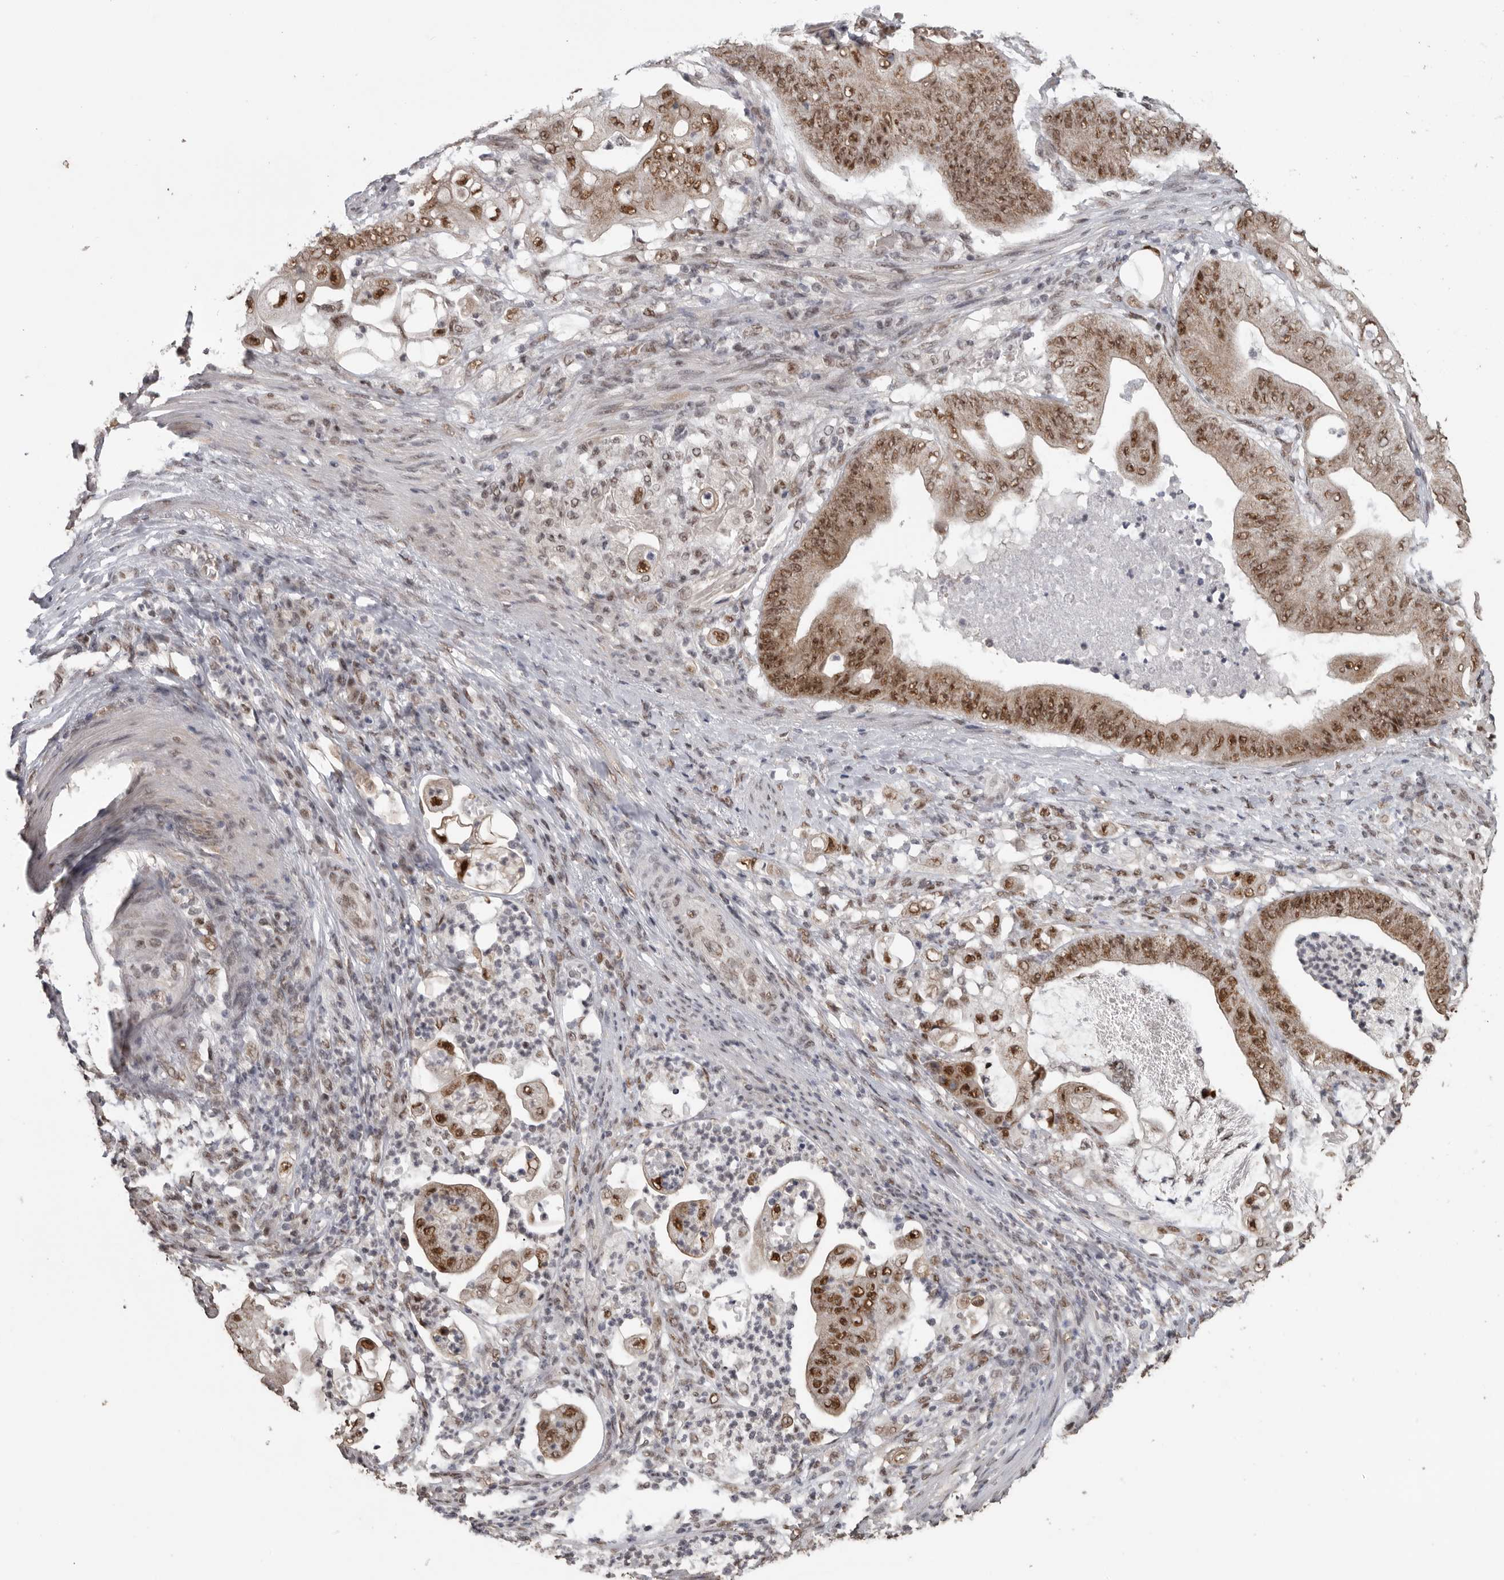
{"staining": {"intensity": "moderate", "quantity": ">75%", "location": "cytoplasmic/membranous,nuclear"}, "tissue": "stomach cancer", "cell_type": "Tumor cells", "image_type": "cancer", "snomed": [{"axis": "morphology", "description": "Adenocarcinoma, NOS"}, {"axis": "topography", "description": "Stomach"}], "caption": "Protein analysis of adenocarcinoma (stomach) tissue reveals moderate cytoplasmic/membranous and nuclear positivity in about >75% of tumor cells.", "gene": "PPP1R10", "patient": {"sex": "female", "age": 73}}